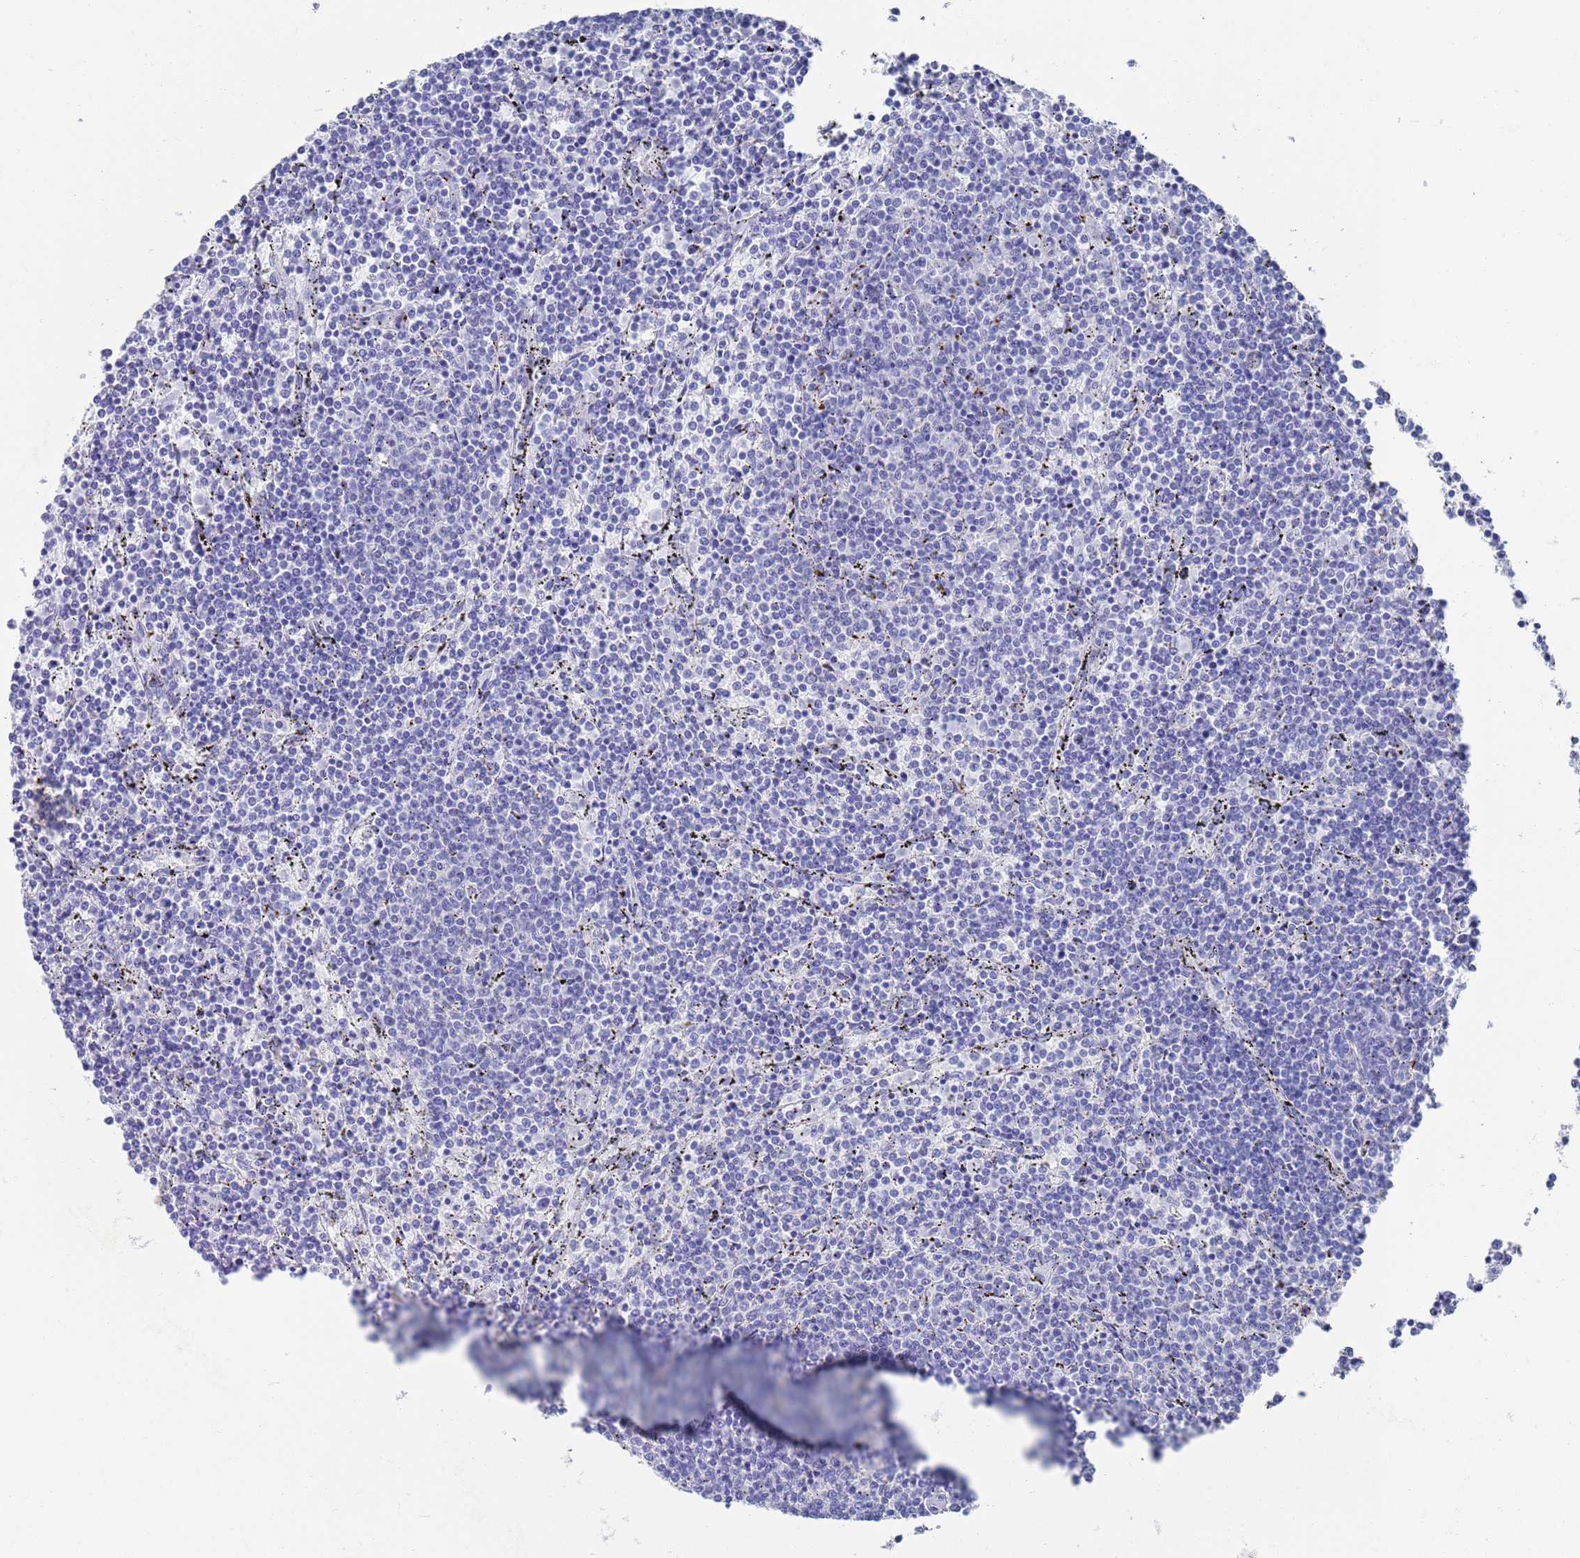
{"staining": {"intensity": "negative", "quantity": "none", "location": "none"}, "tissue": "lymphoma", "cell_type": "Tumor cells", "image_type": "cancer", "snomed": [{"axis": "morphology", "description": "Malignant lymphoma, non-Hodgkin's type, Low grade"}, {"axis": "topography", "description": "Spleen"}], "caption": "Tumor cells show no significant protein positivity in low-grade malignant lymphoma, non-Hodgkin's type.", "gene": "MTMR2", "patient": {"sex": "female", "age": 50}}